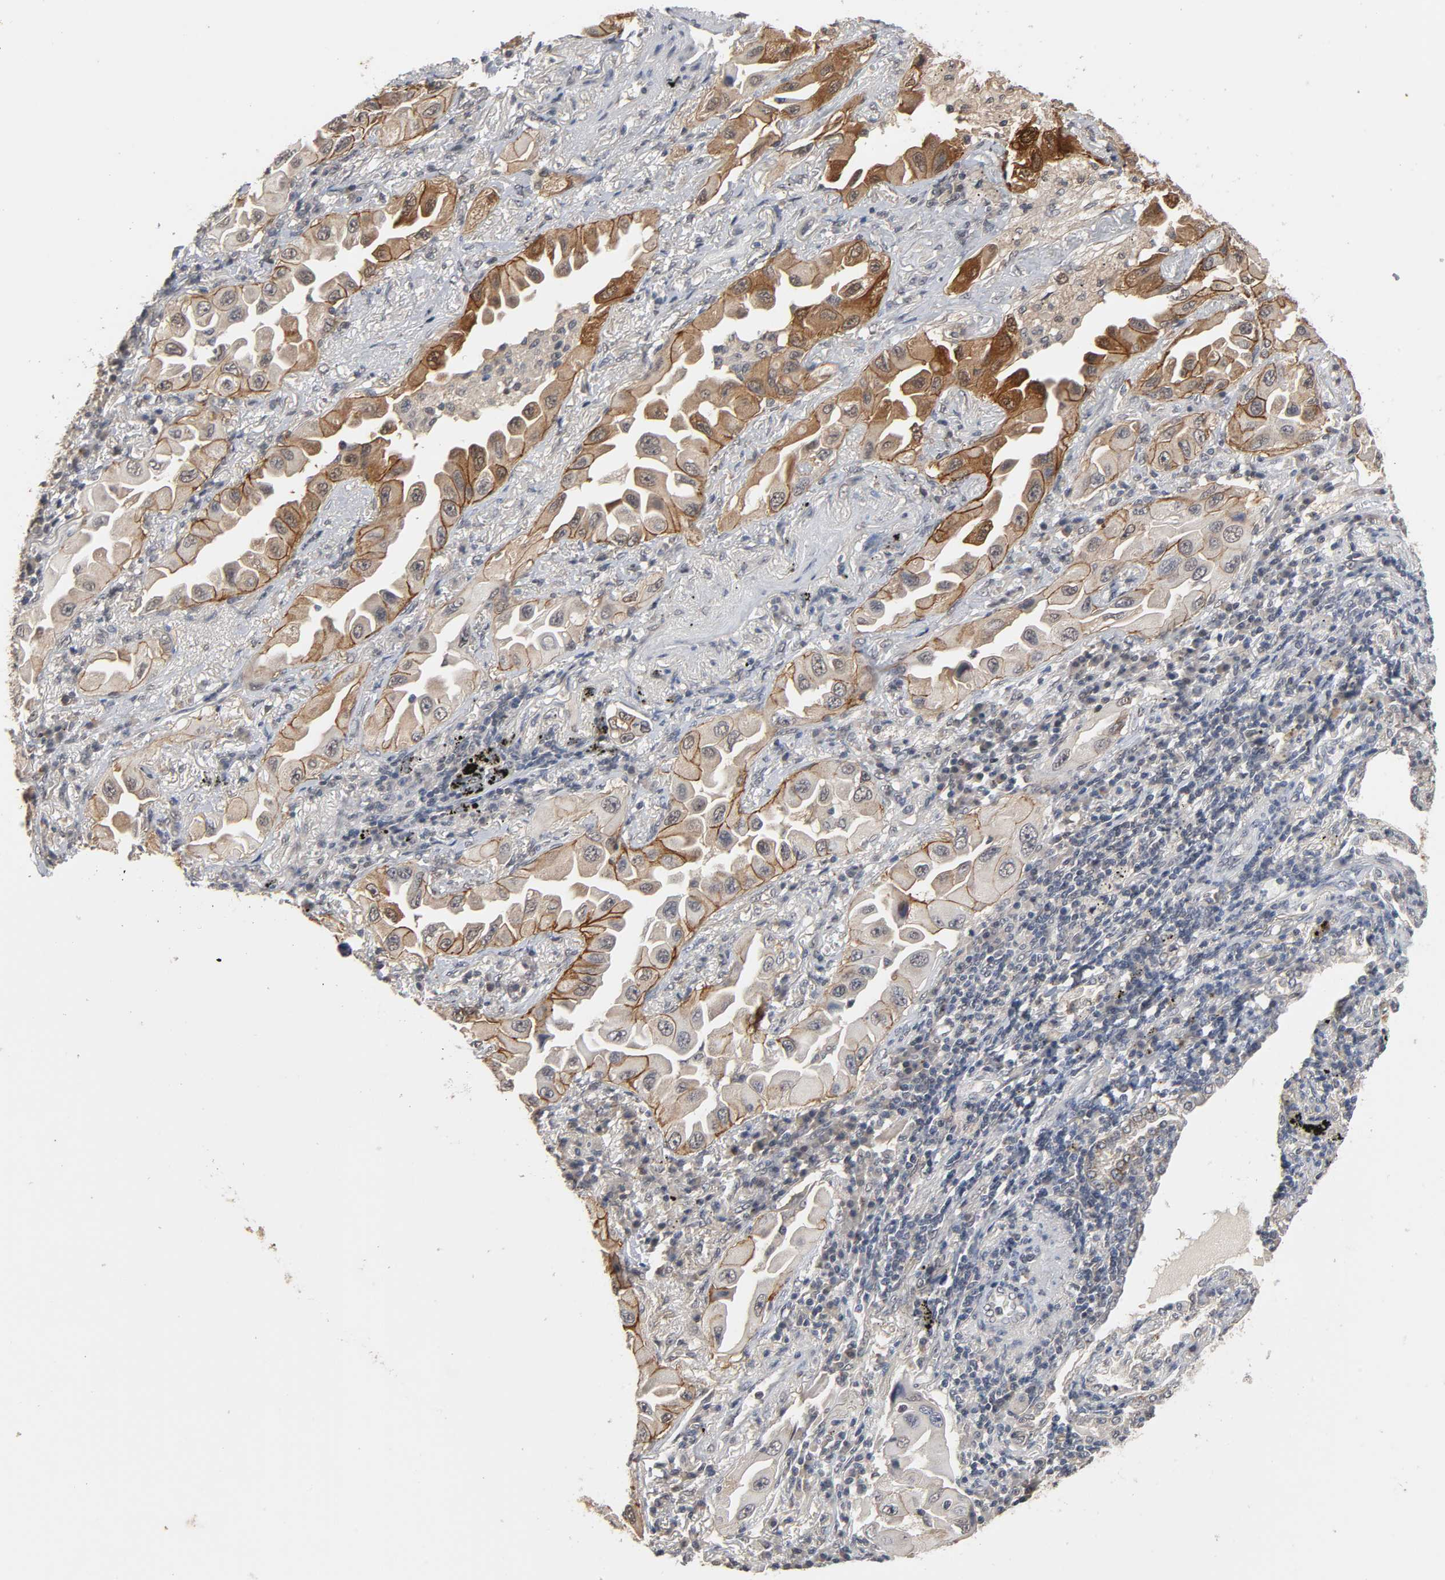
{"staining": {"intensity": "moderate", "quantity": ">75%", "location": "cytoplasmic/membranous"}, "tissue": "lung cancer", "cell_type": "Tumor cells", "image_type": "cancer", "snomed": [{"axis": "morphology", "description": "Adenocarcinoma, NOS"}, {"axis": "topography", "description": "Lung"}], "caption": "DAB immunohistochemical staining of human lung cancer (adenocarcinoma) displays moderate cytoplasmic/membranous protein expression in about >75% of tumor cells.", "gene": "HTR1E", "patient": {"sex": "female", "age": 65}}